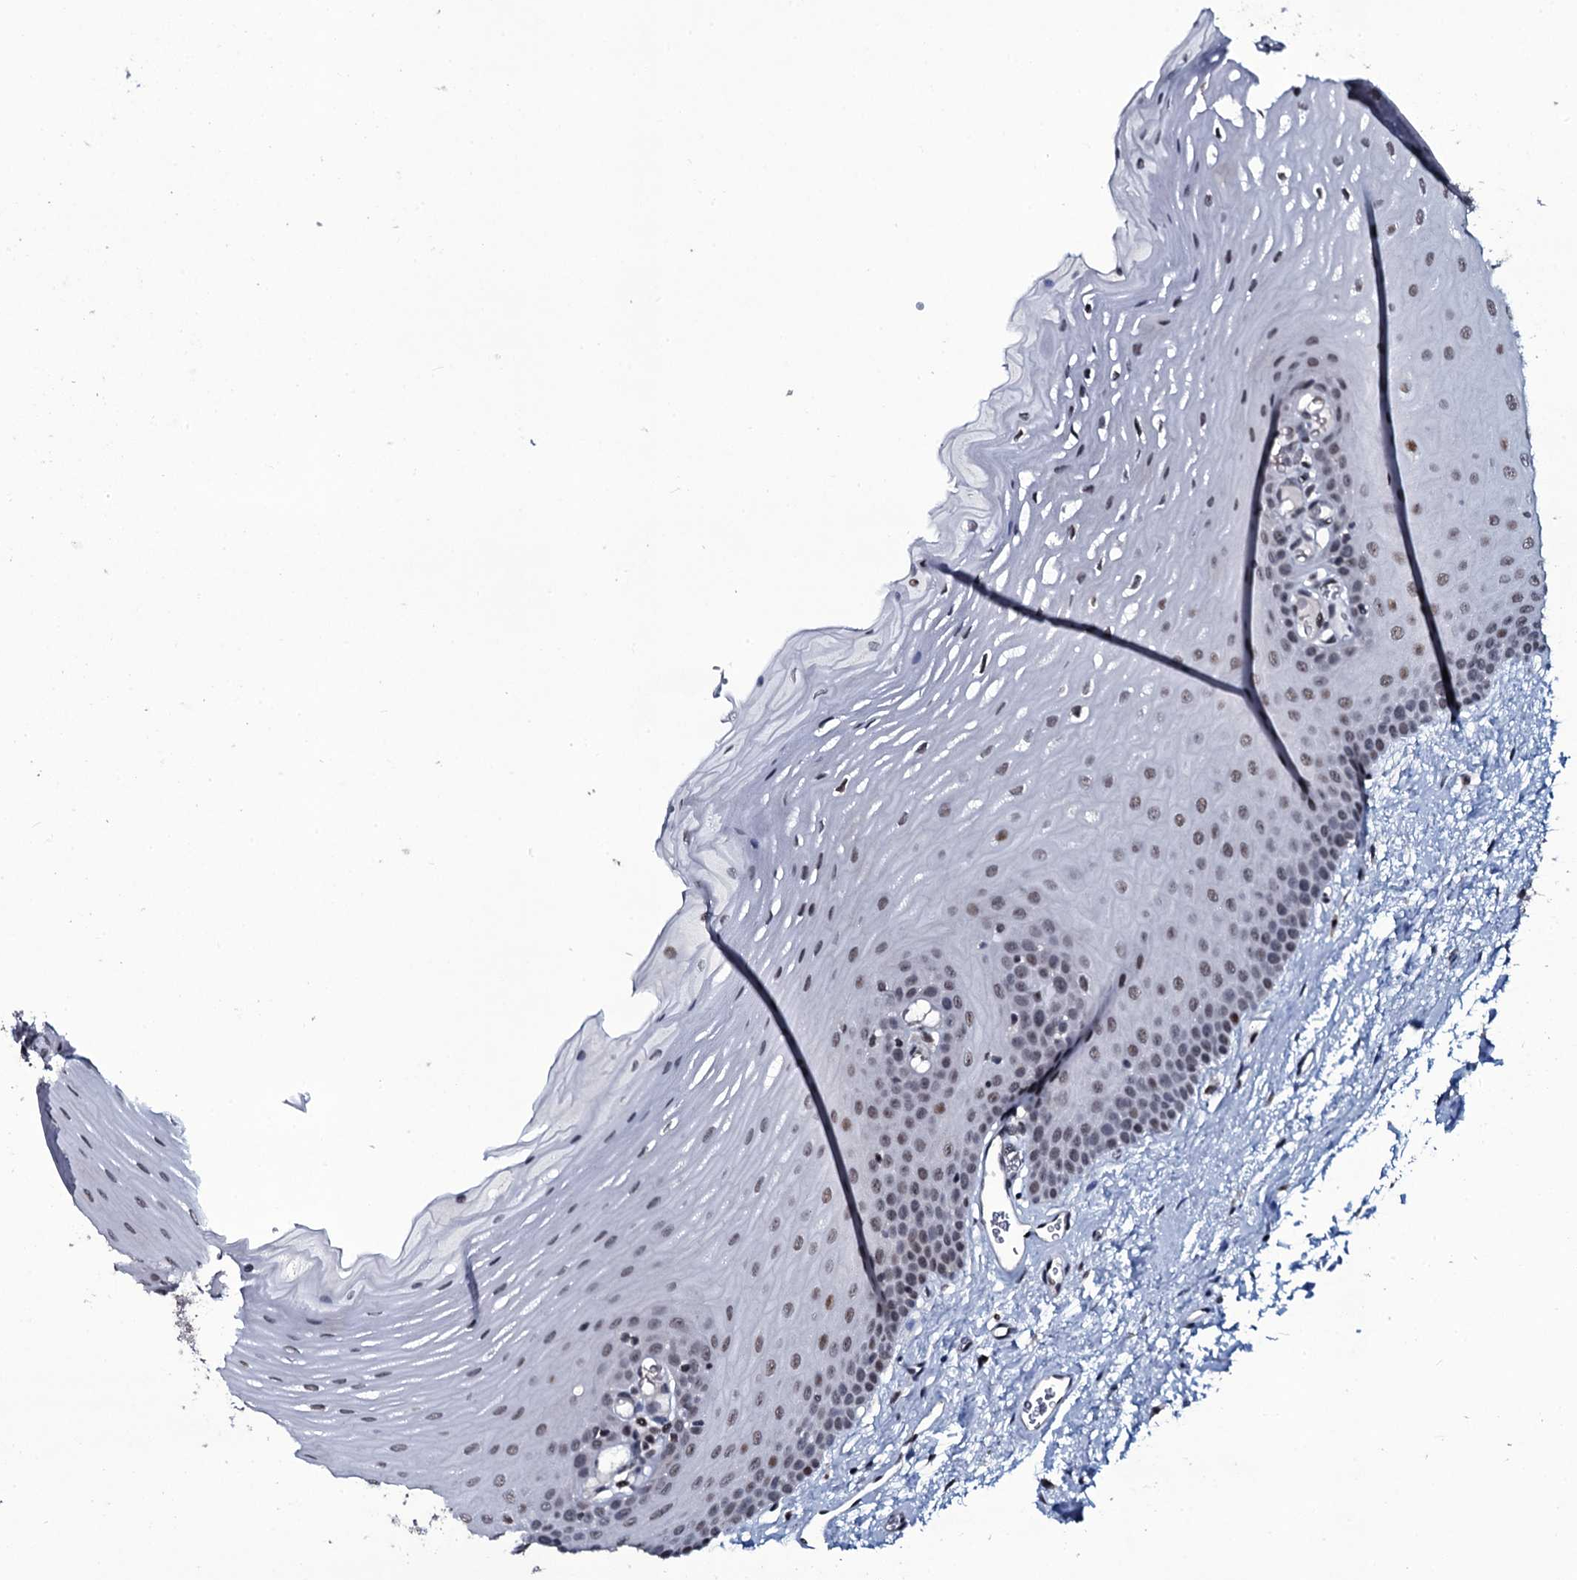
{"staining": {"intensity": "moderate", "quantity": "25%-75%", "location": "nuclear"}, "tissue": "oral mucosa", "cell_type": "Squamous epithelial cells", "image_type": "normal", "snomed": [{"axis": "morphology", "description": "Normal tissue, NOS"}, {"axis": "topography", "description": "Oral tissue"}], "caption": "This photomicrograph exhibits benign oral mucosa stained with IHC to label a protein in brown. The nuclear of squamous epithelial cells show moderate positivity for the protein. Nuclei are counter-stained blue.", "gene": "ZMIZ2", "patient": {"sex": "female", "age": 70}}